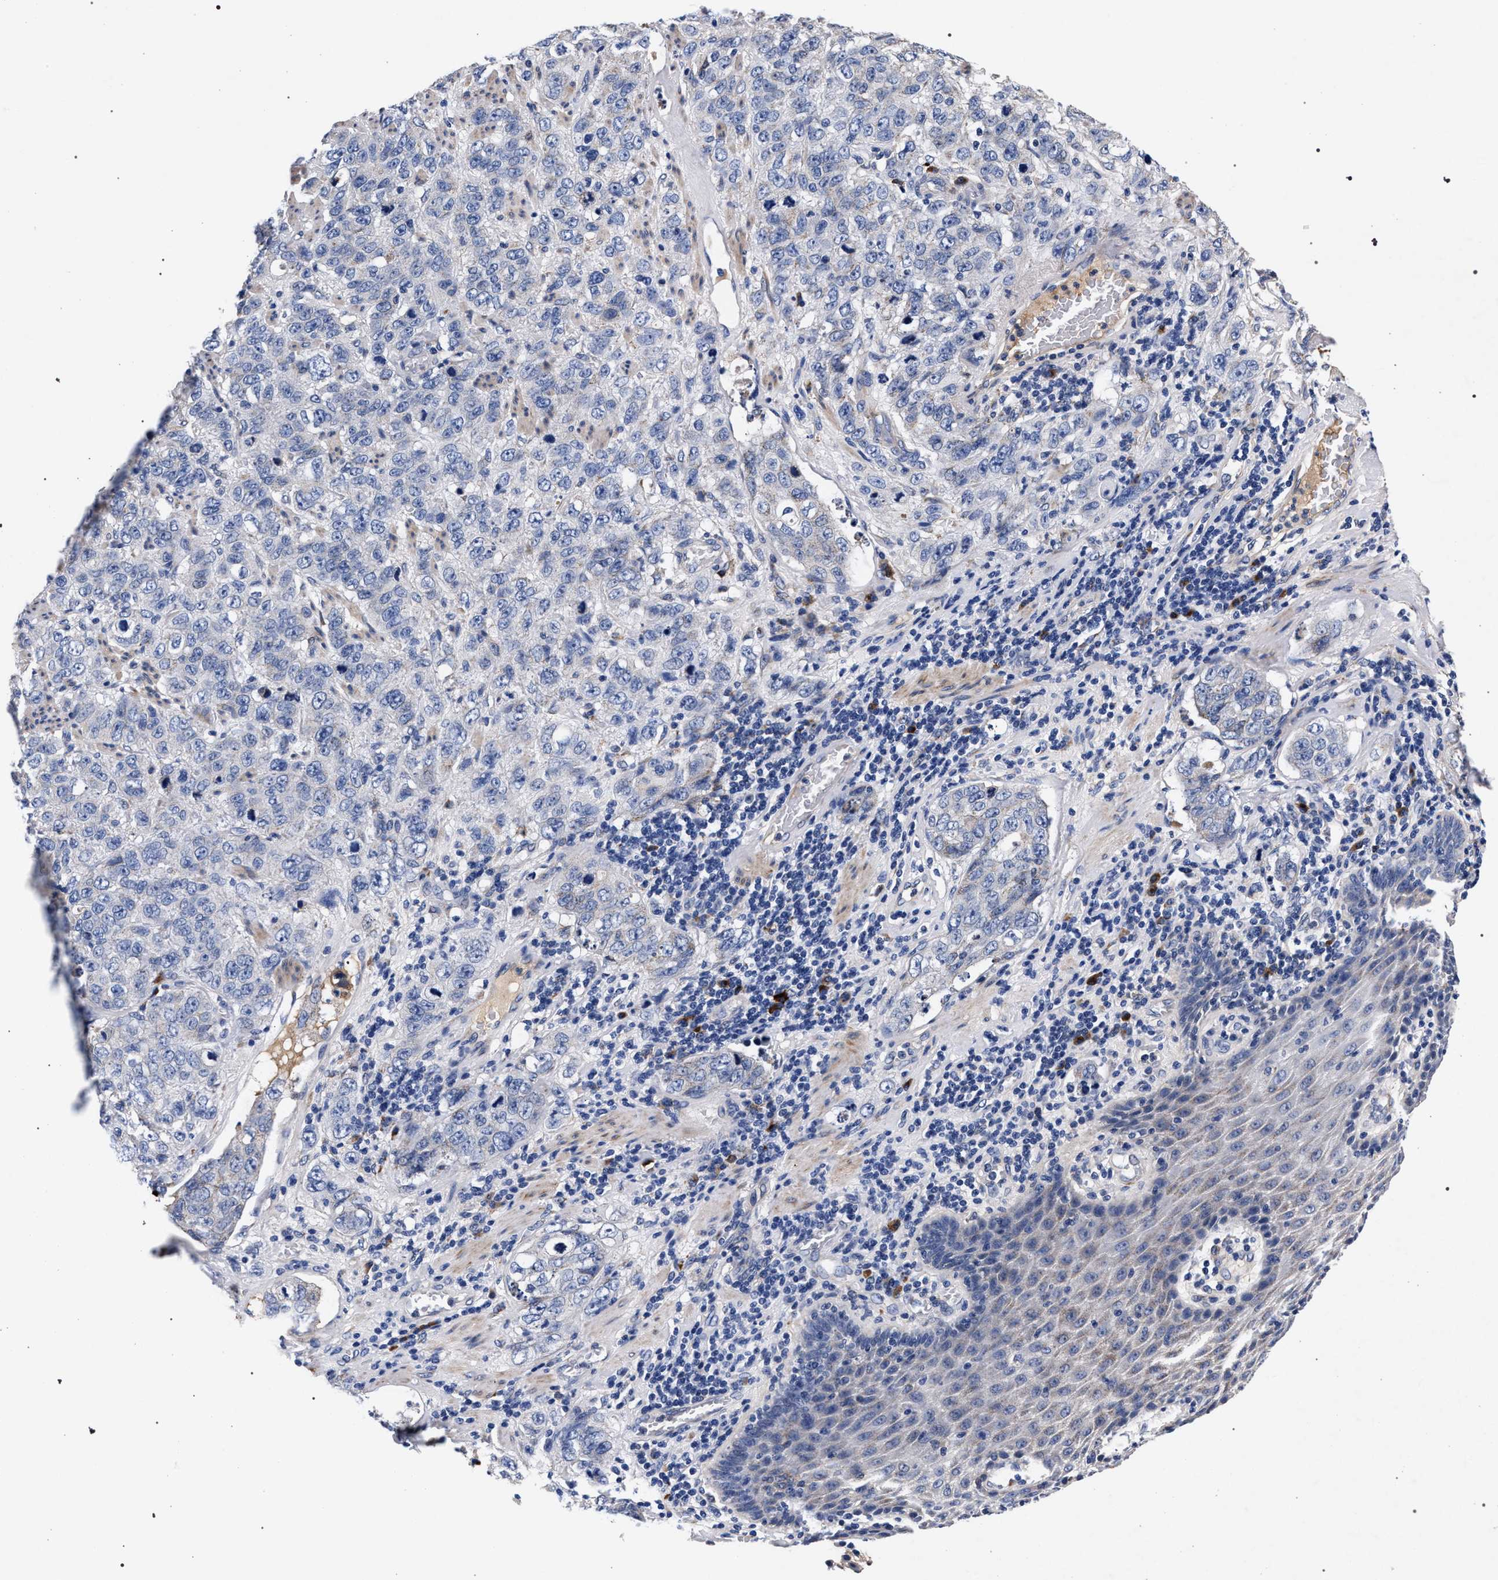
{"staining": {"intensity": "negative", "quantity": "none", "location": "none"}, "tissue": "stomach cancer", "cell_type": "Tumor cells", "image_type": "cancer", "snomed": [{"axis": "morphology", "description": "Adenocarcinoma, NOS"}, {"axis": "topography", "description": "Stomach"}], "caption": "The micrograph shows no staining of tumor cells in adenocarcinoma (stomach).", "gene": "ACOX1", "patient": {"sex": "male", "age": 48}}